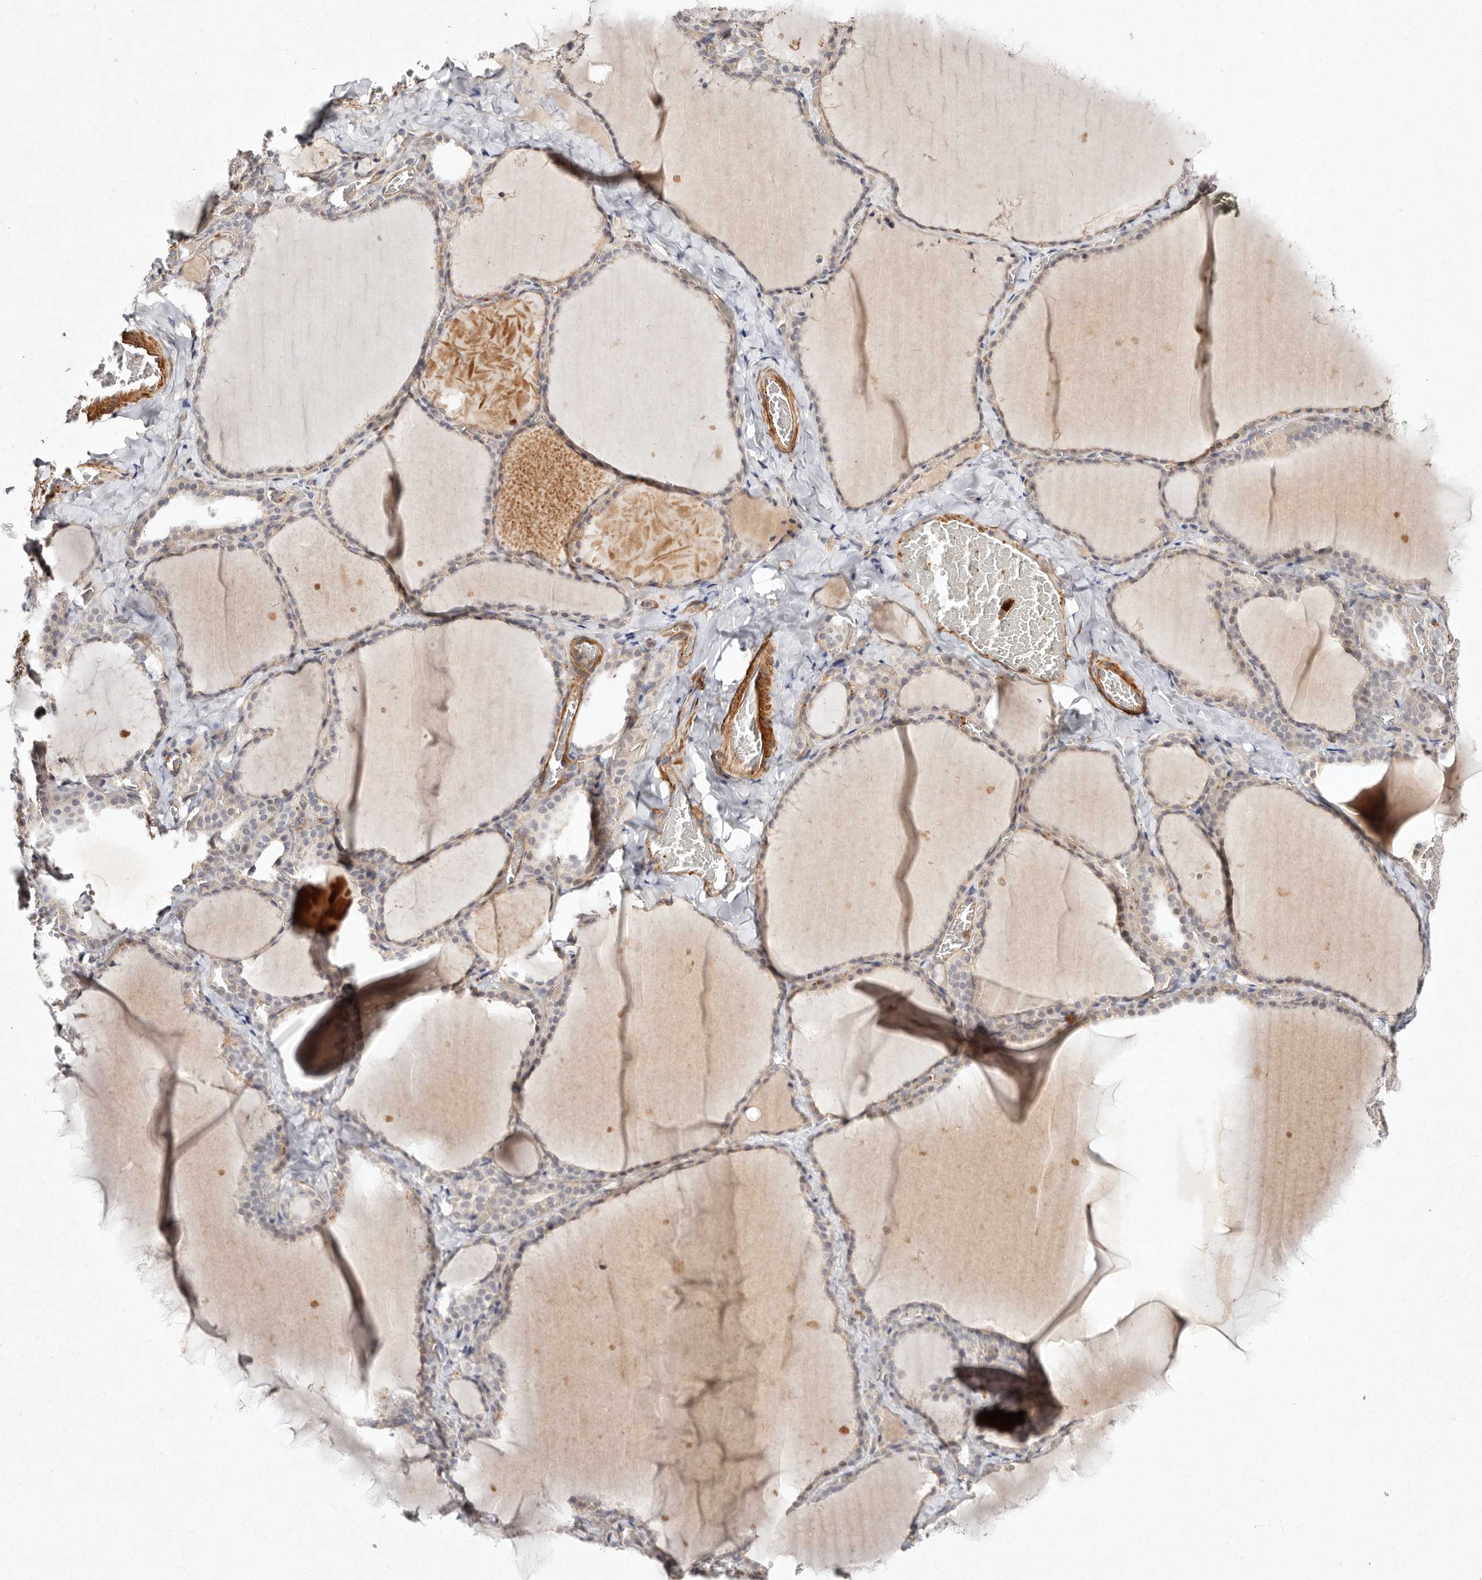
{"staining": {"intensity": "weak", "quantity": "<25%", "location": "cytoplasmic/membranous"}, "tissue": "thyroid gland", "cell_type": "Glandular cells", "image_type": "normal", "snomed": [{"axis": "morphology", "description": "Normal tissue, NOS"}, {"axis": "topography", "description": "Thyroid gland"}], "caption": "A histopathology image of thyroid gland stained for a protein reveals no brown staining in glandular cells. (Stains: DAB (3,3'-diaminobenzidine) immunohistochemistry with hematoxylin counter stain, Microscopy: brightfield microscopy at high magnification).", "gene": "MTMR11", "patient": {"sex": "female", "age": 22}}